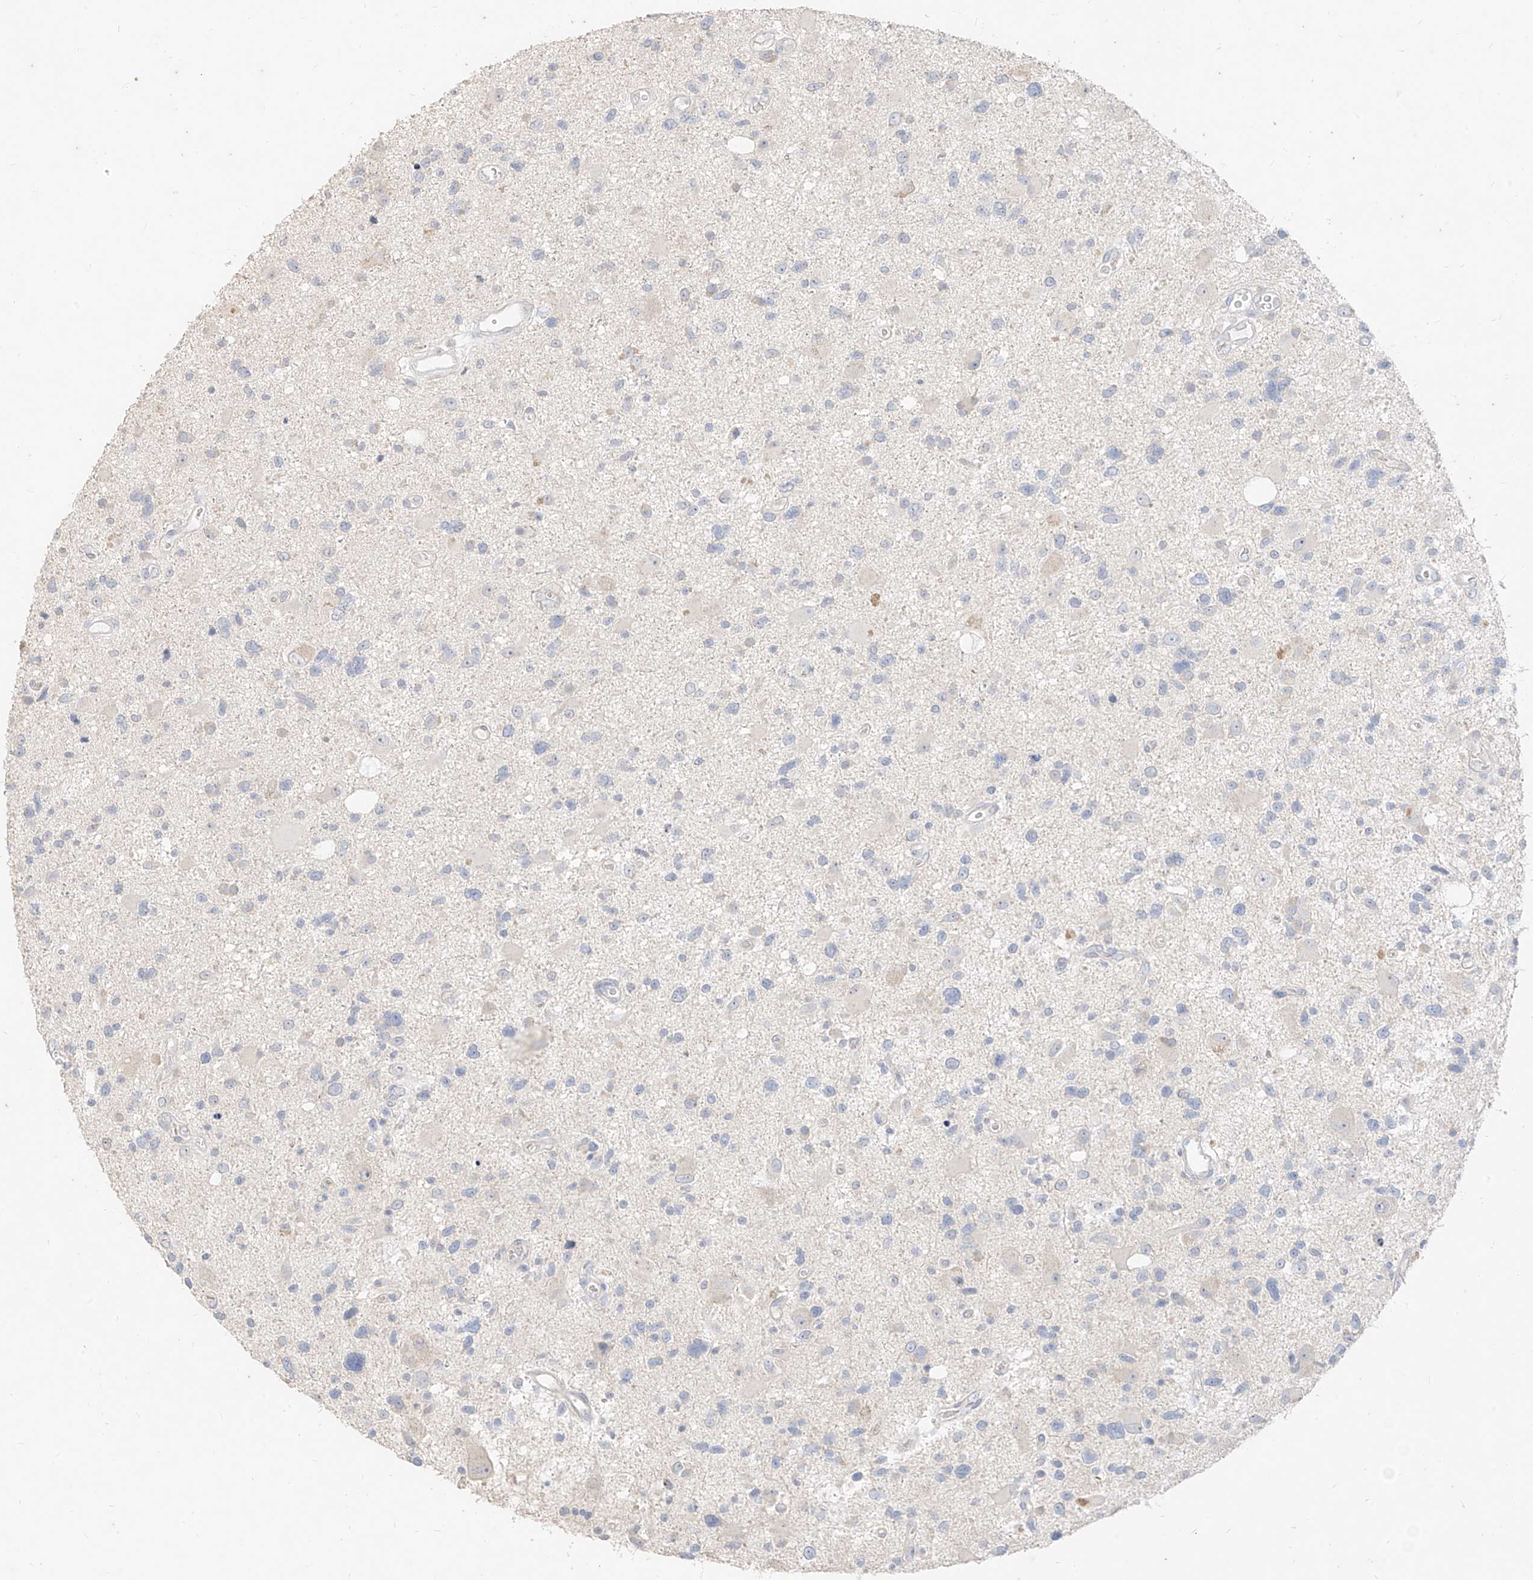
{"staining": {"intensity": "negative", "quantity": "none", "location": "none"}, "tissue": "glioma", "cell_type": "Tumor cells", "image_type": "cancer", "snomed": [{"axis": "morphology", "description": "Glioma, malignant, High grade"}, {"axis": "topography", "description": "Brain"}], "caption": "This is an immunohistochemistry photomicrograph of glioma. There is no expression in tumor cells.", "gene": "ZZEF1", "patient": {"sex": "male", "age": 33}}